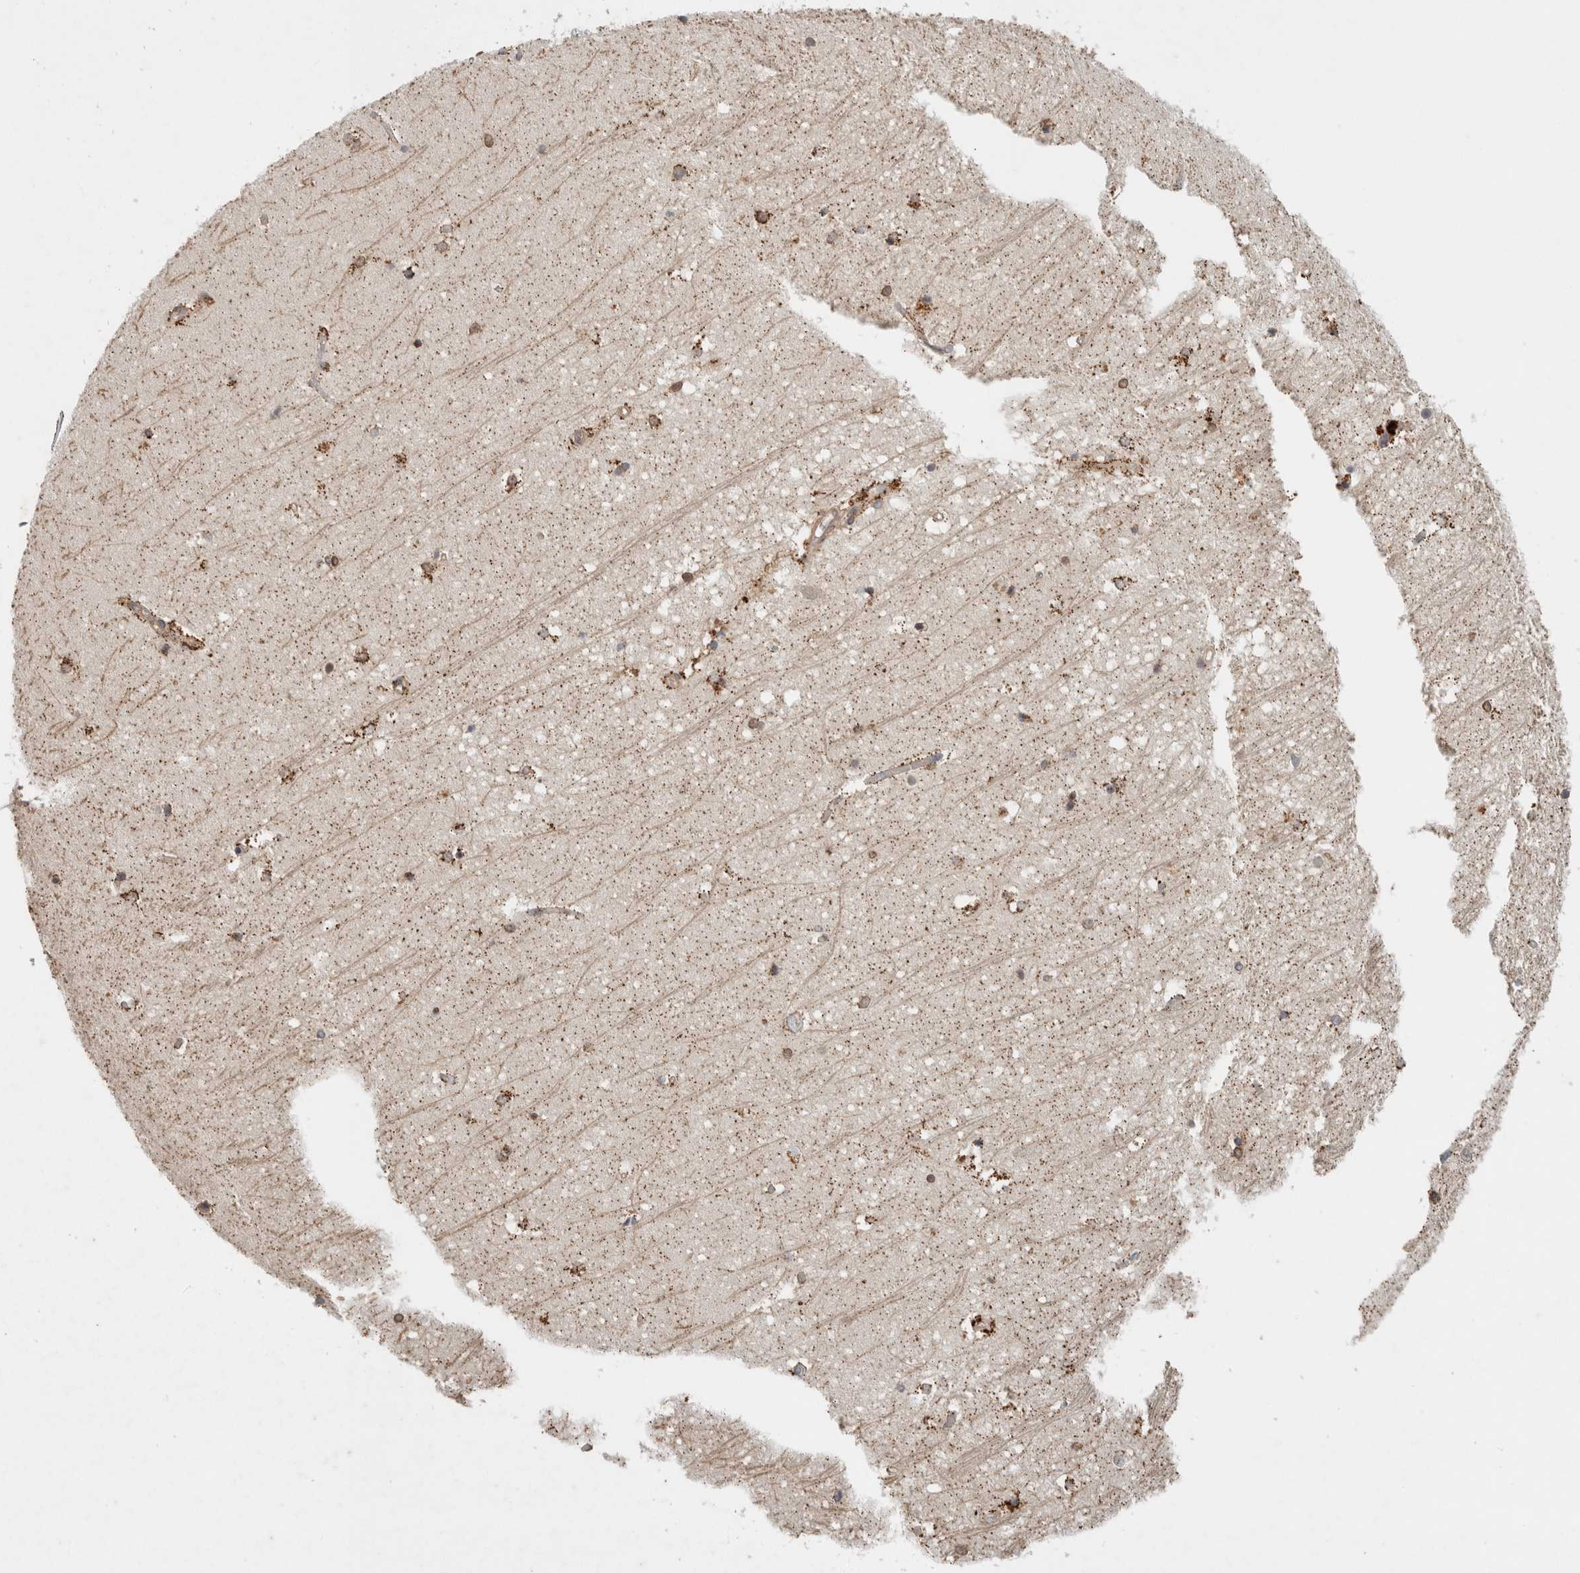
{"staining": {"intensity": "strong", "quantity": "25%-75%", "location": "cytoplasmic/membranous"}, "tissue": "hippocampus", "cell_type": "Glial cells", "image_type": "normal", "snomed": [{"axis": "morphology", "description": "Normal tissue, NOS"}, {"axis": "topography", "description": "Hippocampus"}], "caption": "A brown stain highlights strong cytoplasmic/membranous expression of a protein in glial cells of normal human hippocampus. (Stains: DAB (3,3'-diaminobenzidine) in brown, nuclei in blue, Microscopy: brightfield microscopy at high magnification).", "gene": "CAAP1", "patient": {"sex": "male", "age": 45}}